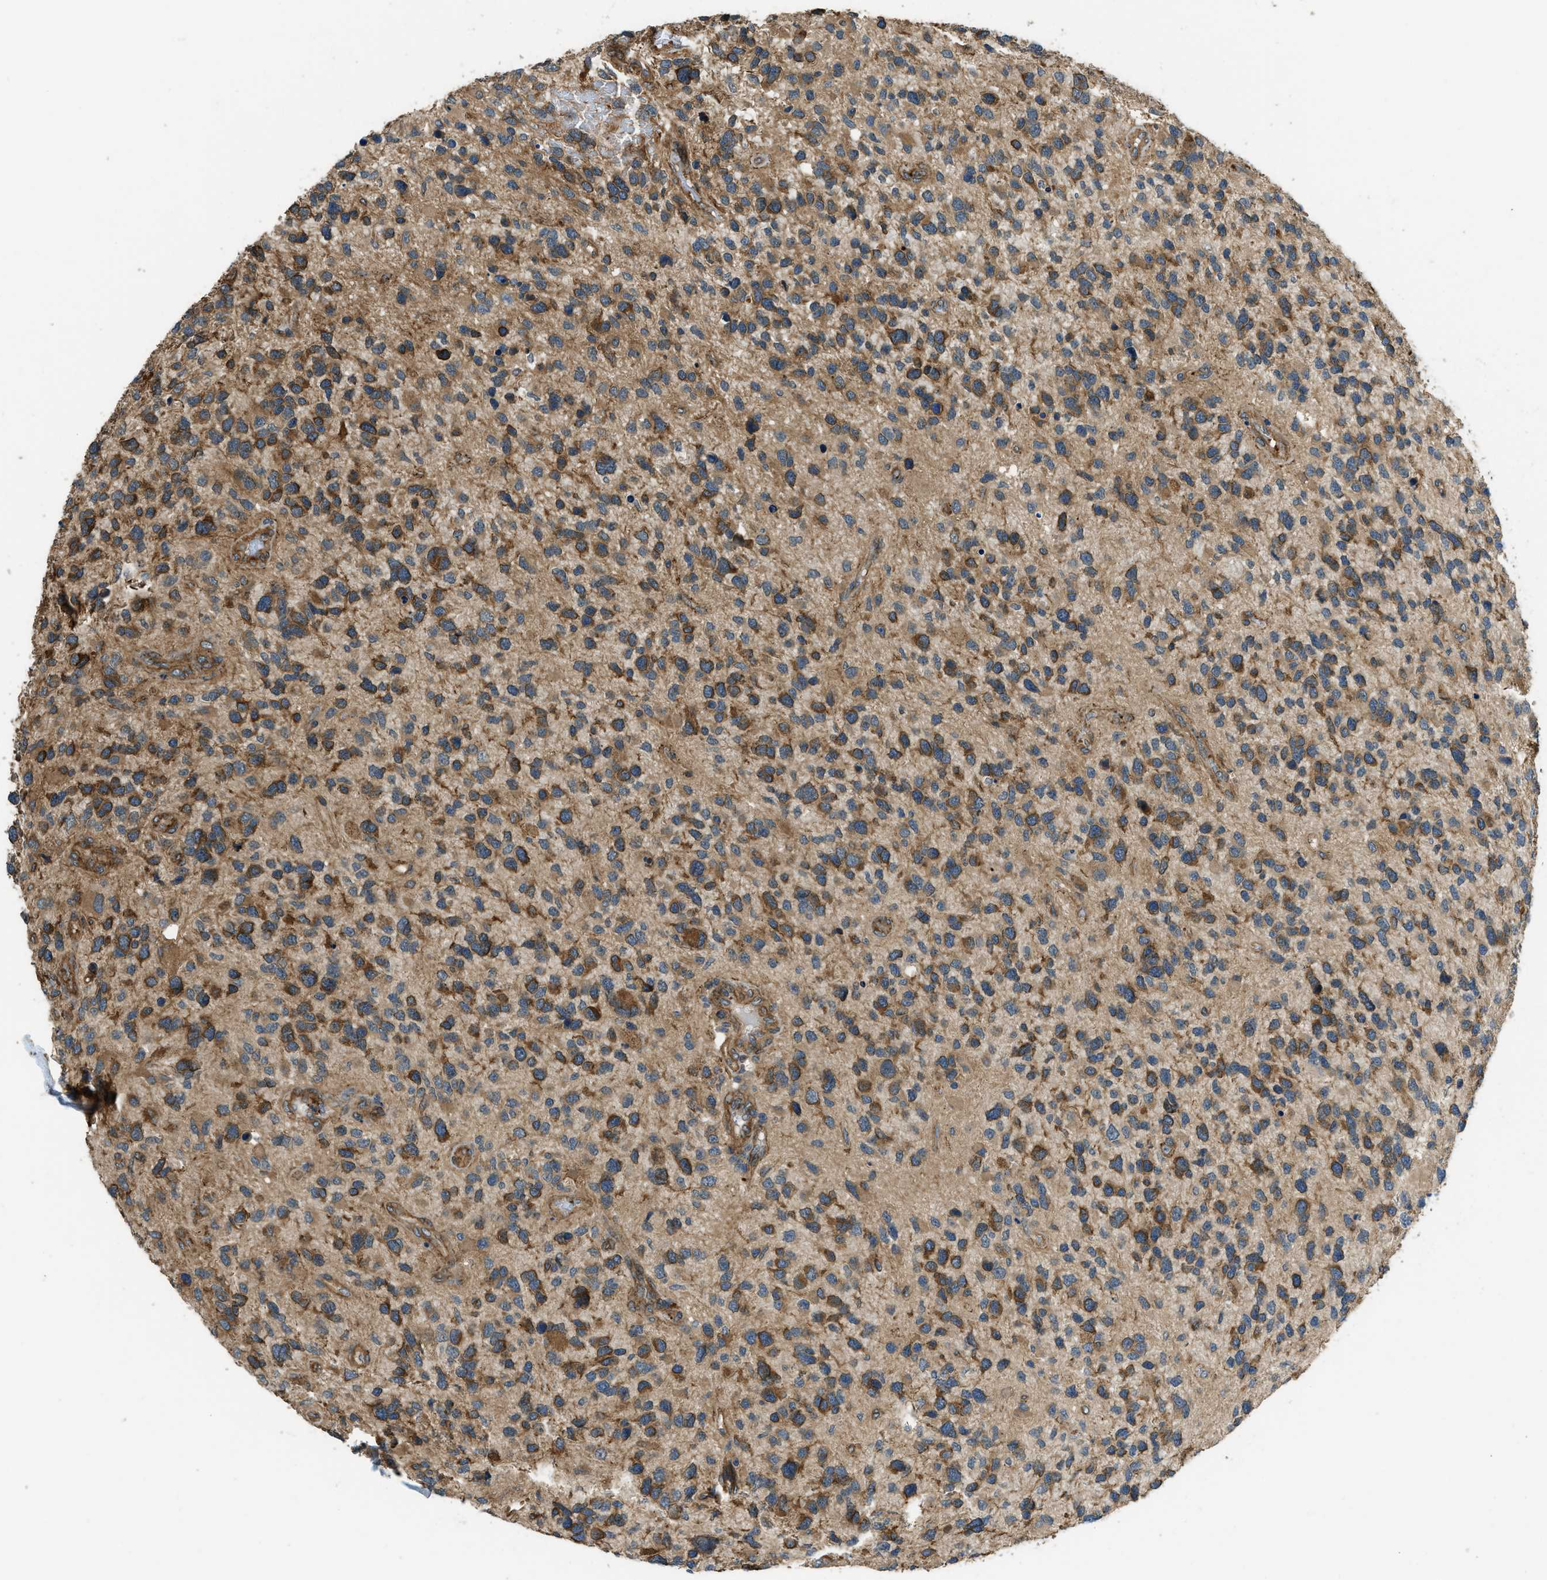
{"staining": {"intensity": "moderate", "quantity": ">75%", "location": "cytoplasmic/membranous"}, "tissue": "glioma", "cell_type": "Tumor cells", "image_type": "cancer", "snomed": [{"axis": "morphology", "description": "Glioma, malignant, High grade"}, {"axis": "topography", "description": "Brain"}], "caption": "This histopathology image exhibits malignant glioma (high-grade) stained with immunohistochemistry to label a protein in brown. The cytoplasmic/membranous of tumor cells show moderate positivity for the protein. Nuclei are counter-stained blue.", "gene": "CGN", "patient": {"sex": "female", "age": 58}}